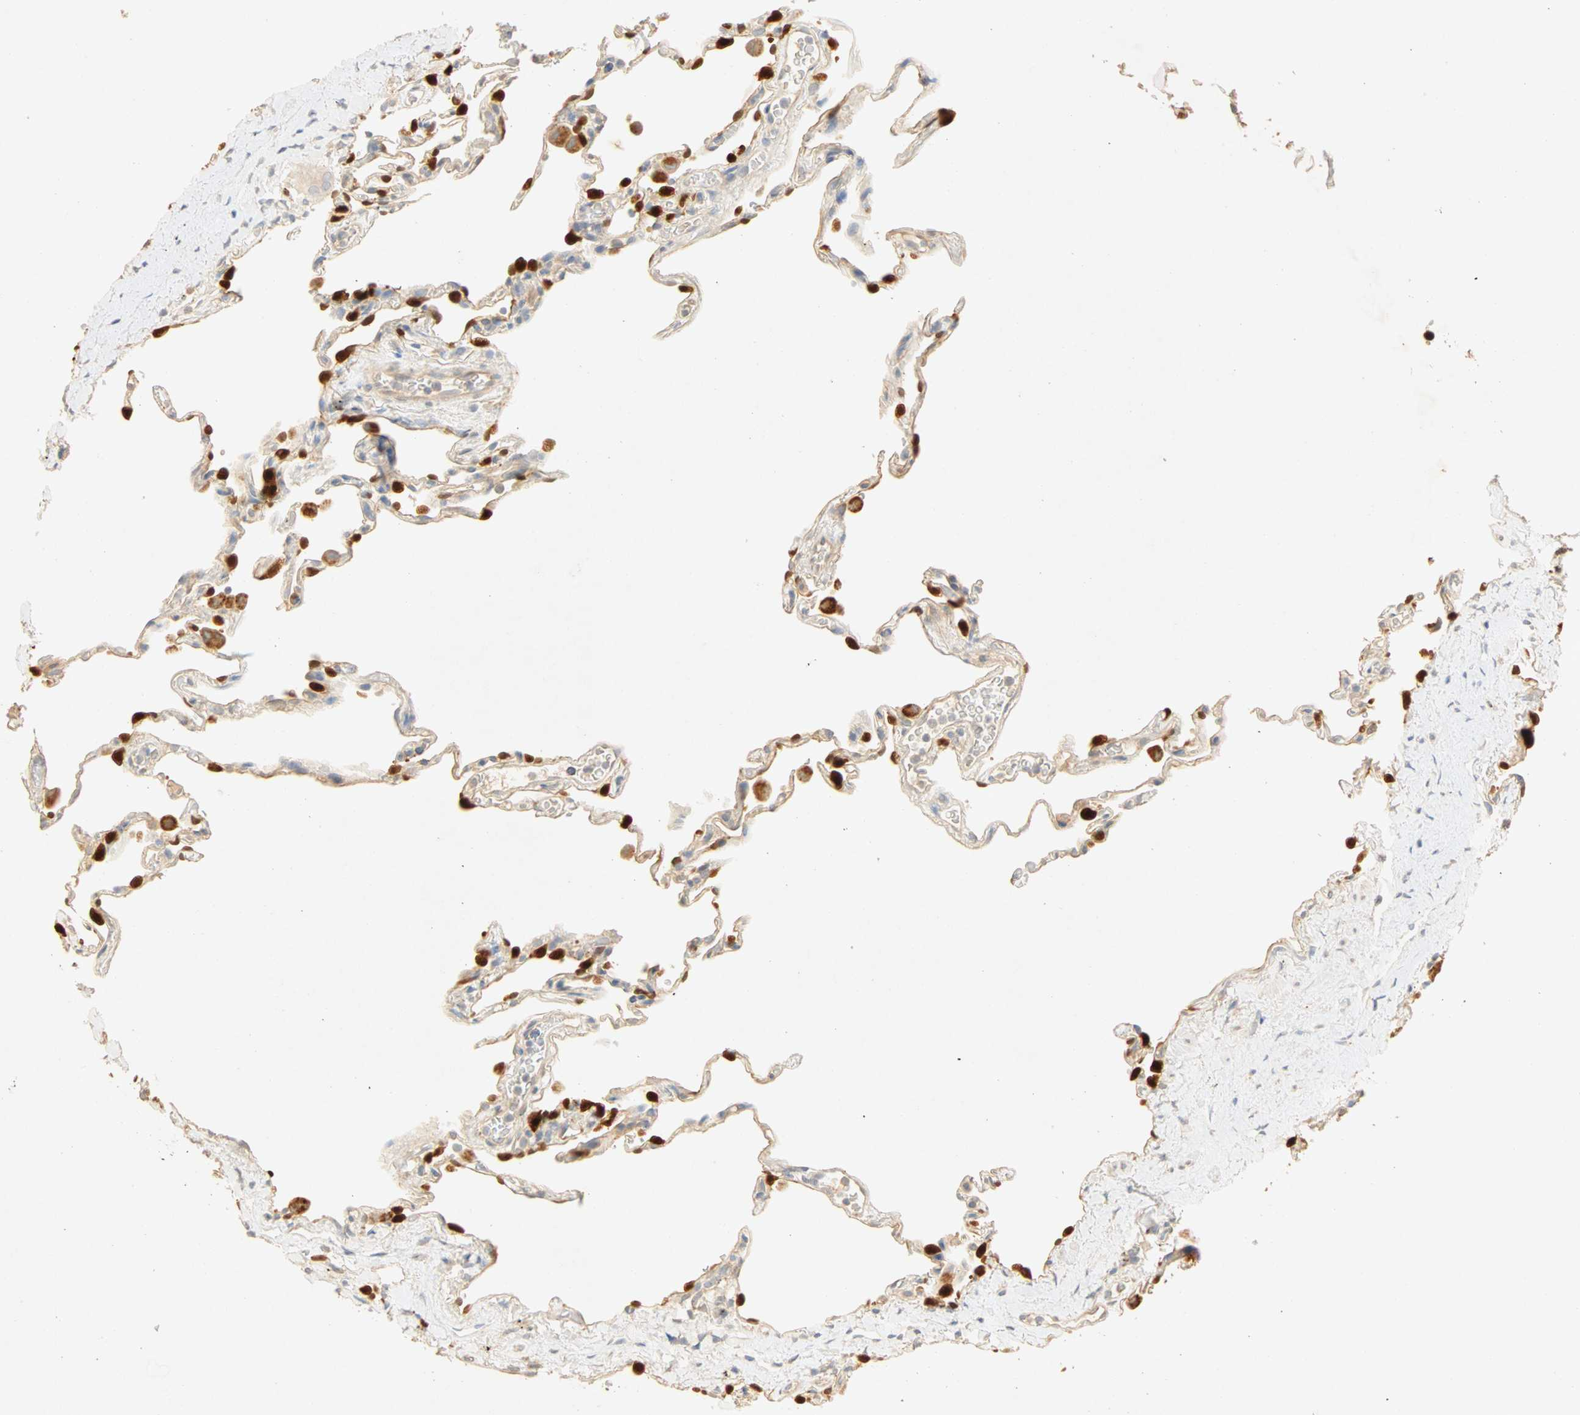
{"staining": {"intensity": "weak", "quantity": "25%-75%", "location": "cytoplasmic/membranous"}, "tissue": "lung", "cell_type": "Alveolar cells", "image_type": "normal", "snomed": [{"axis": "morphology", "description": "Normal tissue, NOS"}, {"axis": "topography", "description": "Lung"}], "caption": "DAB (3,3'-diaminobenzidine) immunohistochemical staining of unremarkable human lung exhibits weak cytoplasmic/membranous protein expression in approximately 25%-75% of alveolar cells. (DAB IHC with brightfield microscopy, high magnification).", "gene": "SELENBP1", "patient": {"sex": "male", "age": 59}}